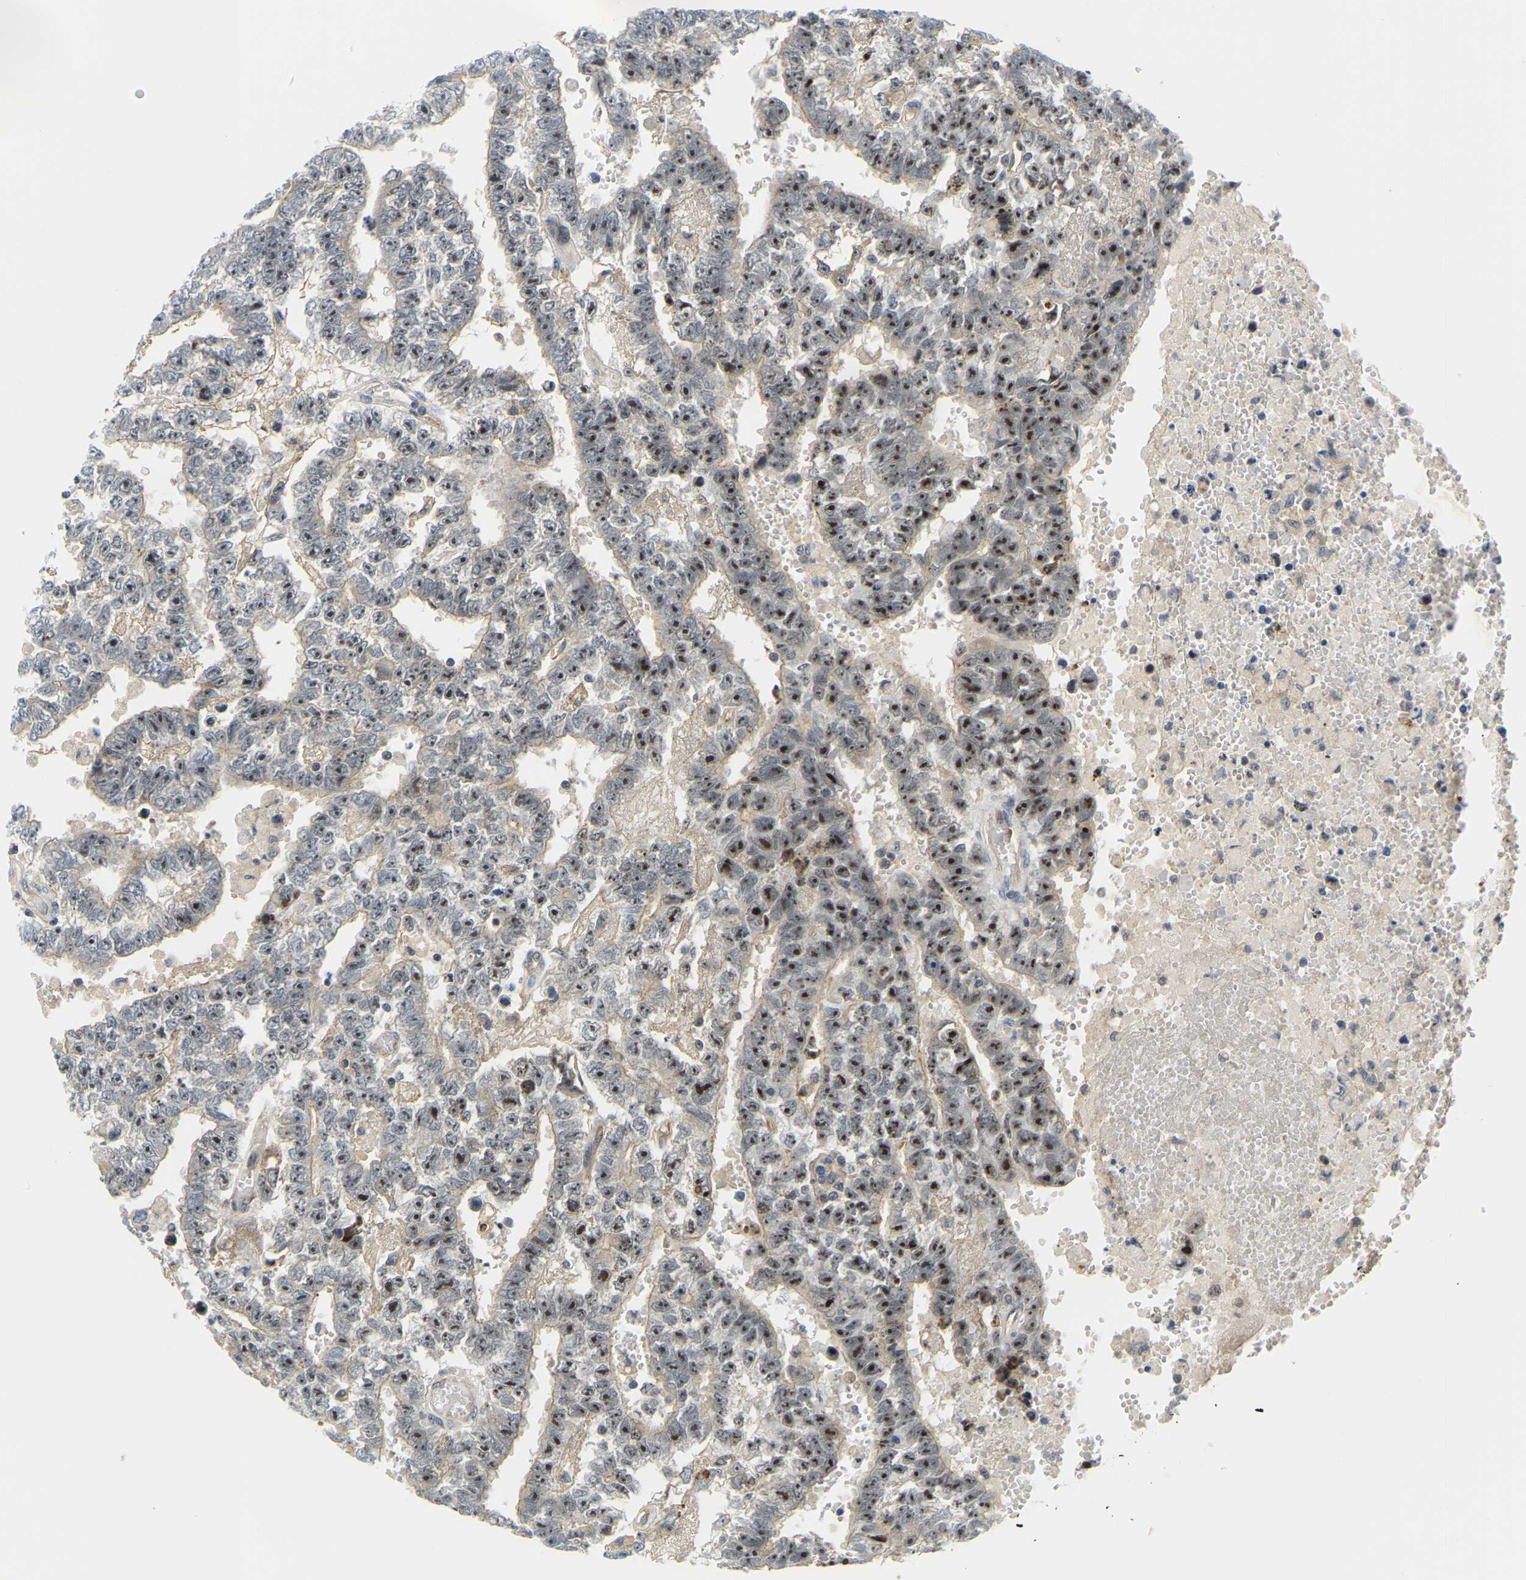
{"staining": {"intensity": "strong", "quantity": "25%-75%", "location": "nuclear"}, "tissue": "testis cancer", "cell_type": "Tumor cells", "image_type": "cancer", "snomed": [{"axis": "morphology", "description": "Carcinoma, Embryonal, NOS"}, {"axis": "topography", "description": "Testis"}], "caption": "Testis embryonal carcinoma tissue reveals strong nuclear positivity in about 25%-75% of tumor cells, visualized by immunohistochemistry.", "gene": "RRP1", "patient": {"sex": "male", "age": 25}}